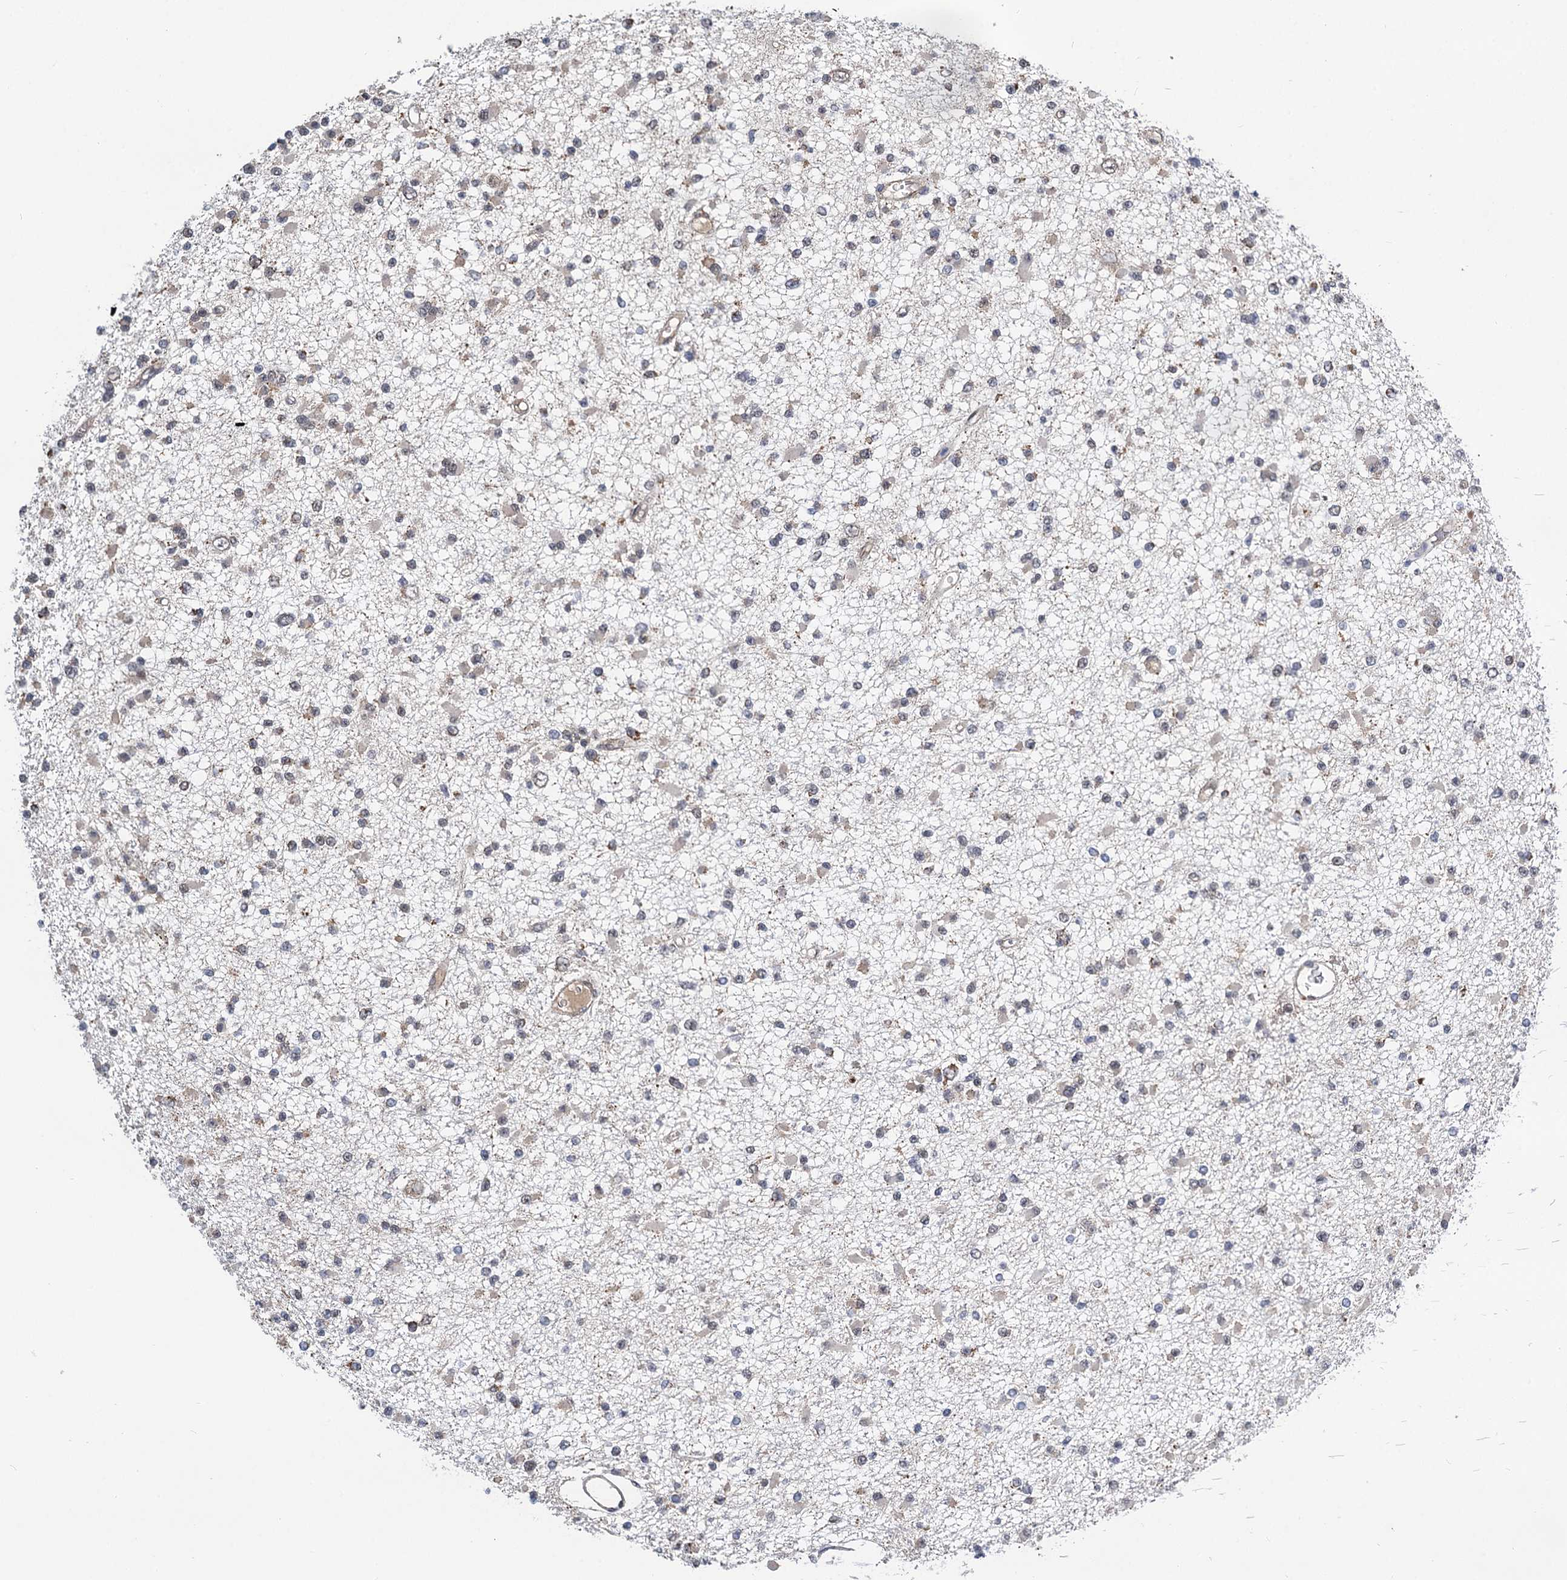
{"staining": {"intensity": "weak", "quantity": "<25%", "location": "cytoplasmic/membranous"}, "tissue": "glioma", "cell_type": "Tumor cells", "image_type": "cancer", "snomed": [{"axis": "morphology", "description": "Glioma, malignant, Low grade"}, {"axis": "topography", "description": "Brain"}], "caption": "Human glioma stained for a protein using IHC displays no positivity in tumor cells.", "gene": "CMPK2", "patient": {"sex": "female", "age": 22}}